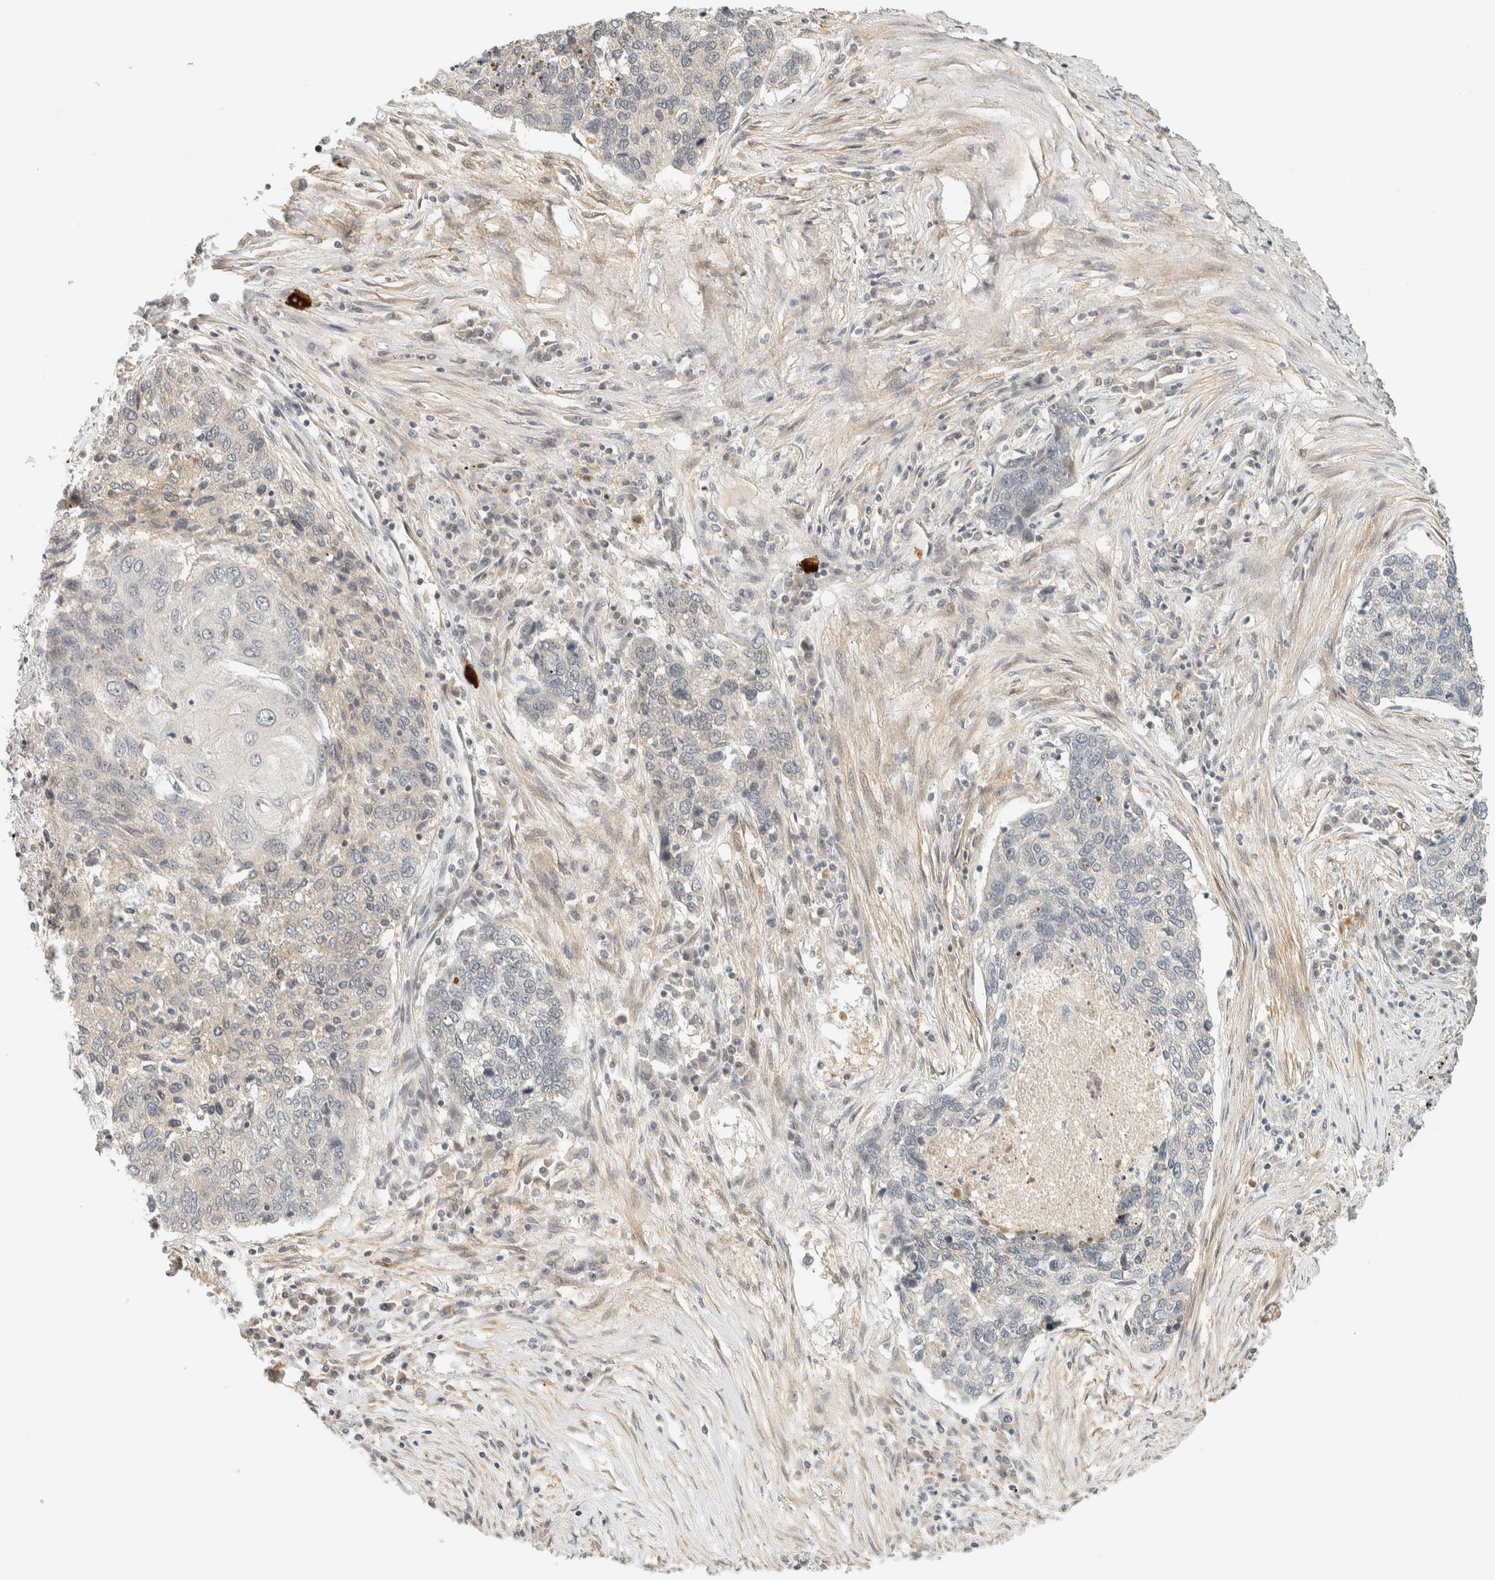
{"staining": {"intensity": "negative", "quantity": "none", "location": "none"}, "tissue": "lung cancer", "cell_type": "Tumor cells", "image_type": "cancer", "snomed": [{"axis": "morphology", "description": "Squamous cell carcinoma, NOS"}, {"axis": "topography", "description": "Lung"}], "caption": "A high-resolution histopathology image shows immunohistochemistry (IHC) staining of squamous cell carcinoma (lung), which shows no significant positivity in tumor cells.", "gene": "KIFAP3", "patient": {"sex": "female", "age": 63}}